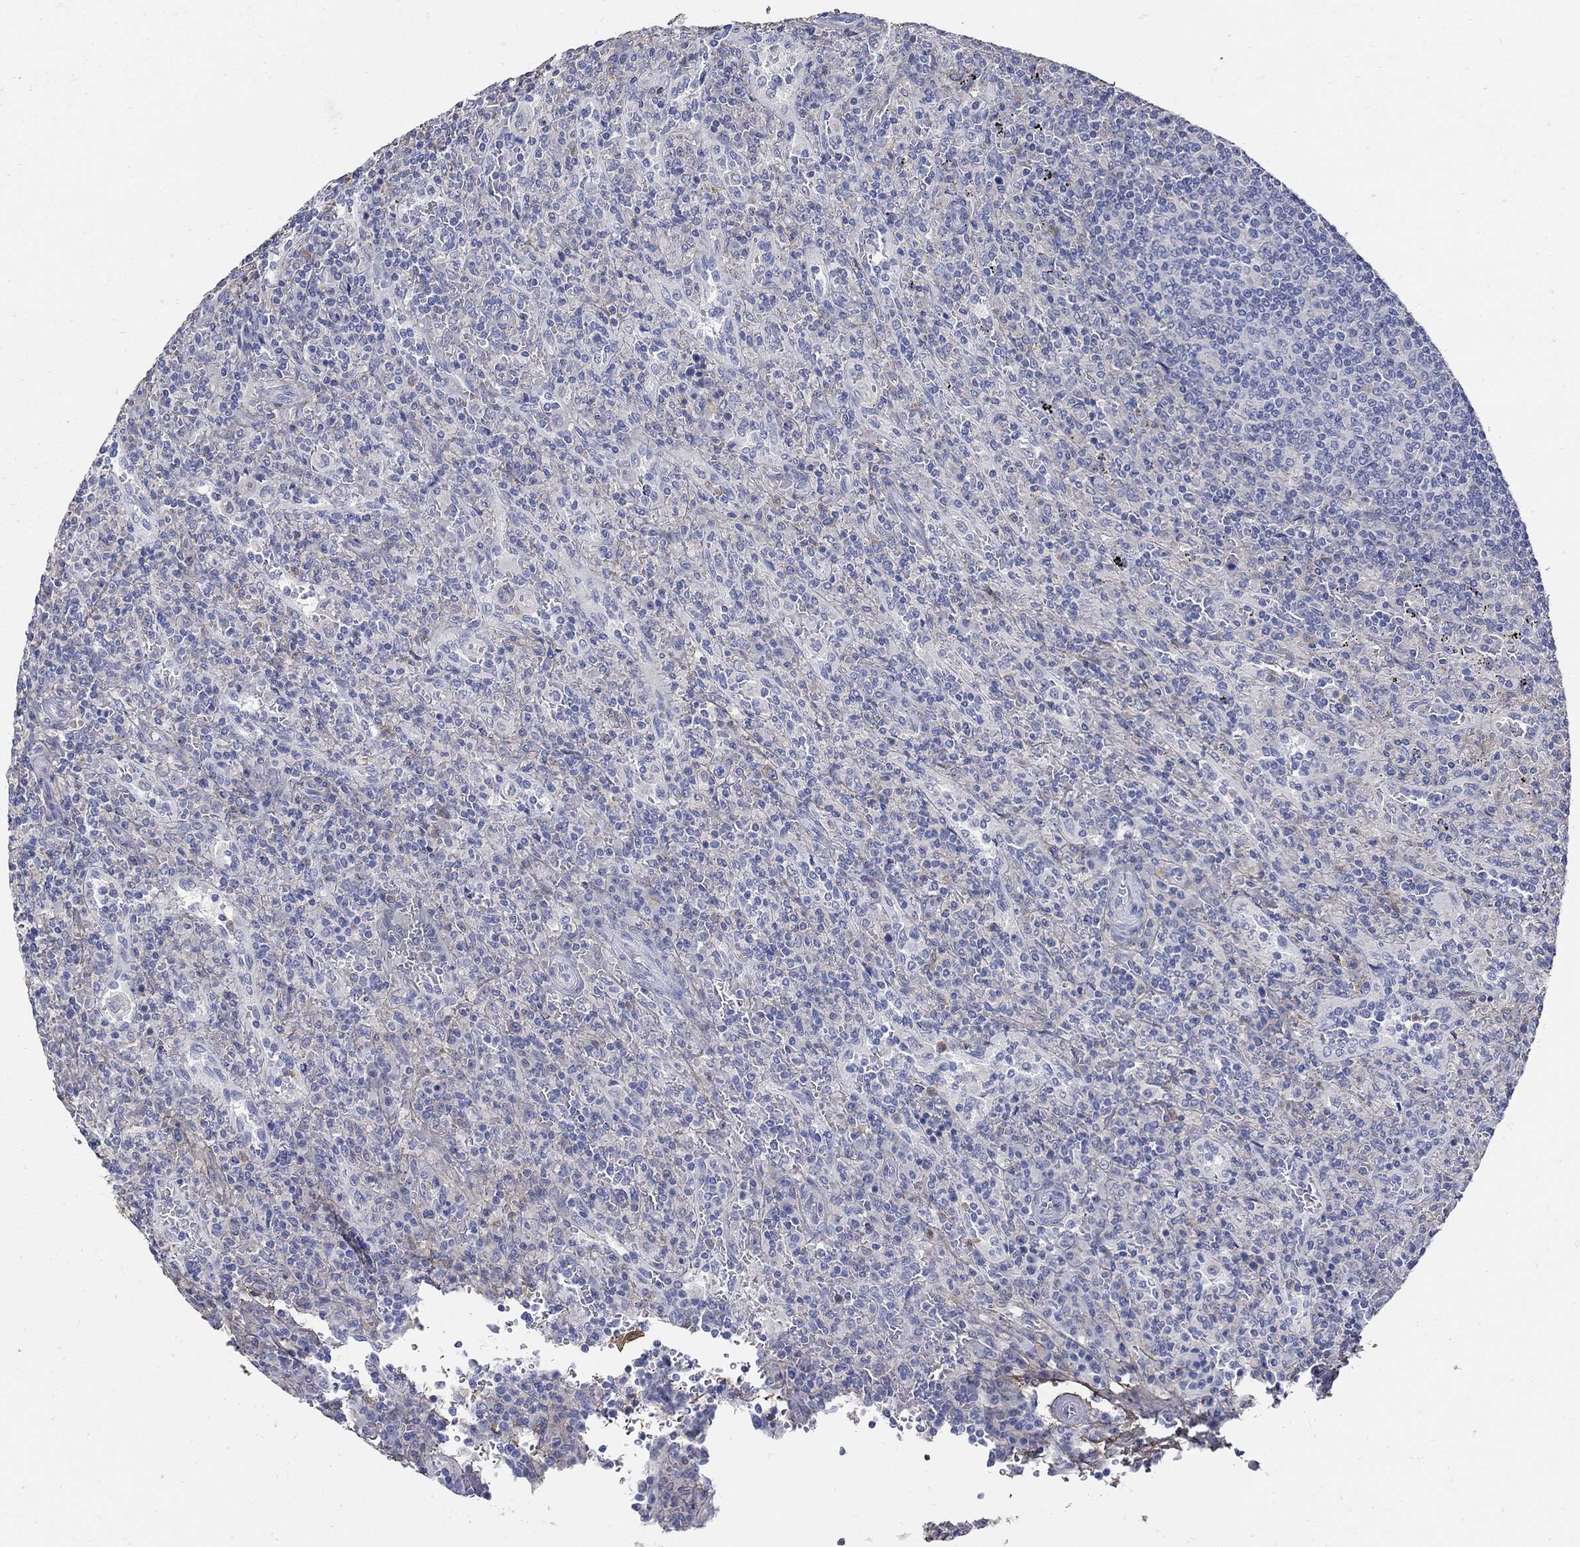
{"staining": {"intensity": "negative", "quantity": "none", "location": "none"}, "tissue": "lymphoma", "cell_type": "Tumor cells", "image_type": "cancer", "snomed": [{"axis": "morphology", "description": "Malignant lymphoma, non-Hodgkin's type, Low grade"}, {"axis": "topography", "description": "Spleen"}], "caption": "This is a photomicrograph of immunohistochemistry (IHC) staining of low-grade malignant lymphoma, non-Hodgkin's type, which shows no expression in tumor cells.", "gene": "TGFBI", "patient": {"sex": "male", "age": 62}}